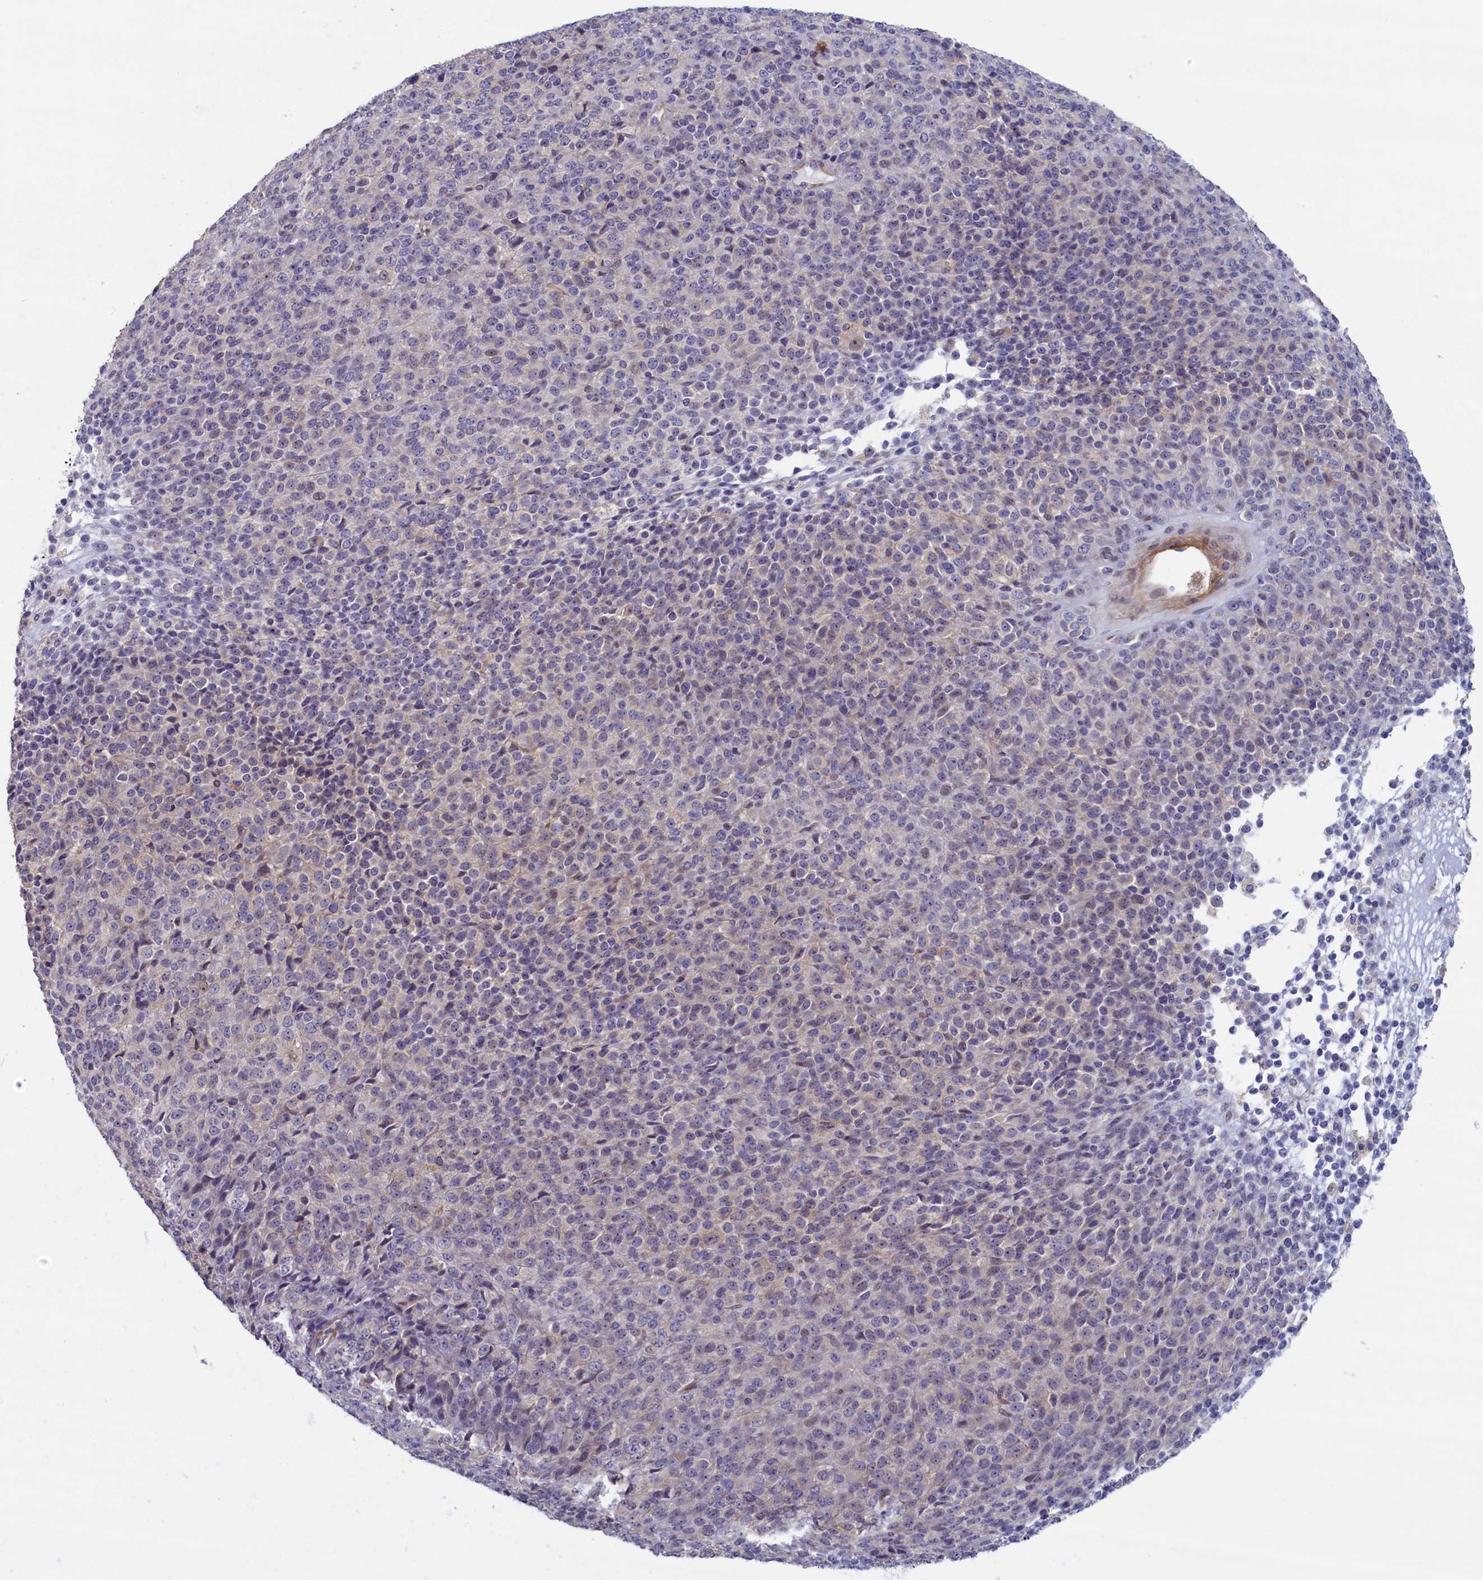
{"staining": {"intensity": "negative", "quantity": "none", "location": "none"}, "tissue": "melanoma", "cell_type": "Tumor cells", "image_type": "cancer", "snomed": [{"axis": "morphology", "description": "Malignant melanoma, Metastatic site"}, {"axis": "topography", "description": "Brain"}], "caption": "There is no significant staining in tumor cells of malignant melanoma (metastatic site).", "gene": "TRPM4", "patient": {"sex": "female", "age": 56}}